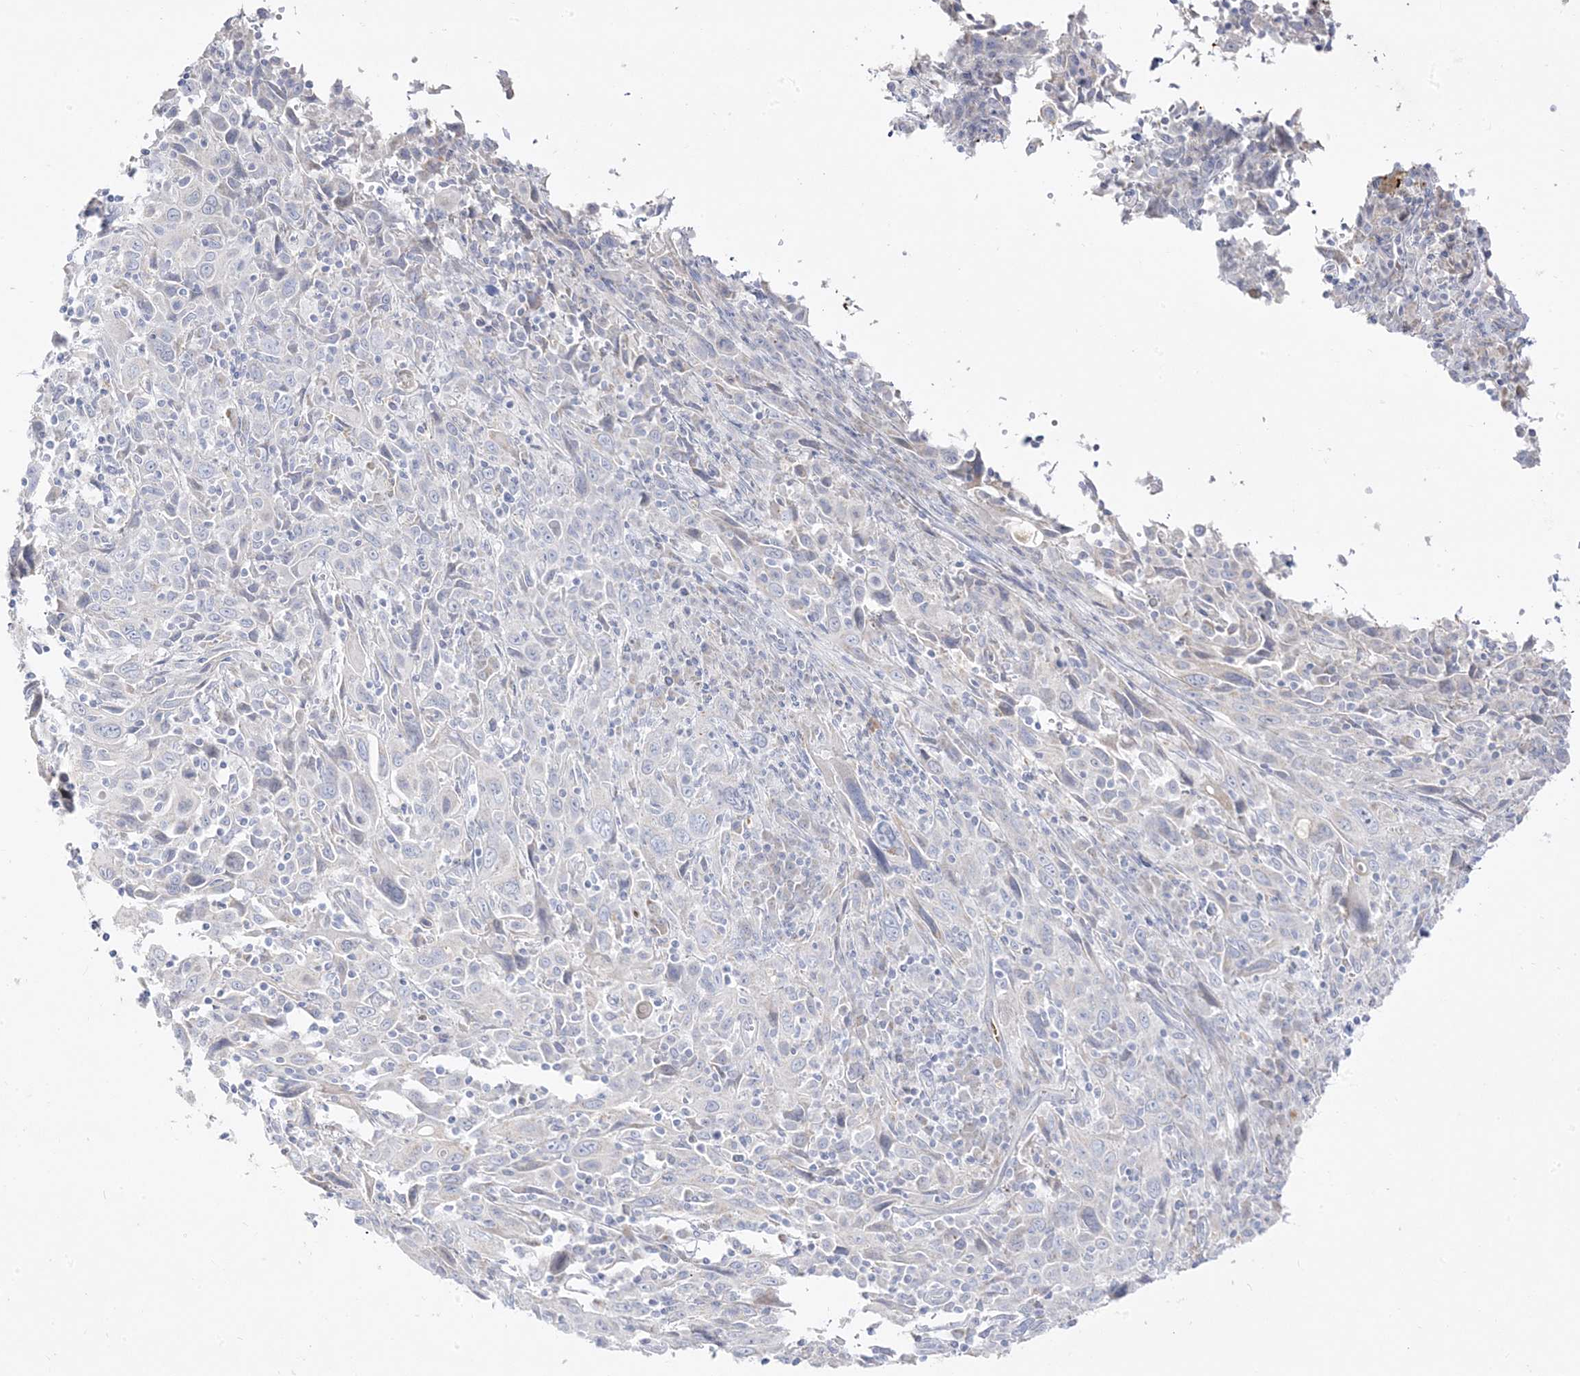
{"staining": {"intensity": "negative", "quantity": "none", "location": "none"}, "tissue": "cervical cancer", "cell_type": "Tumor cells", "image_type": "cancer", "snomed": [{"axis": "morphology", "description": "Squamous cell carcinoma, NOS"}, {"axis": "topography", "description": "Cervix"}], "caption": "Tumor cells show no significant protein expression in squamous cell carcinoma (cervical).", "gene": "TRANK1", "patient": {"sex": "female", "age": 46}}